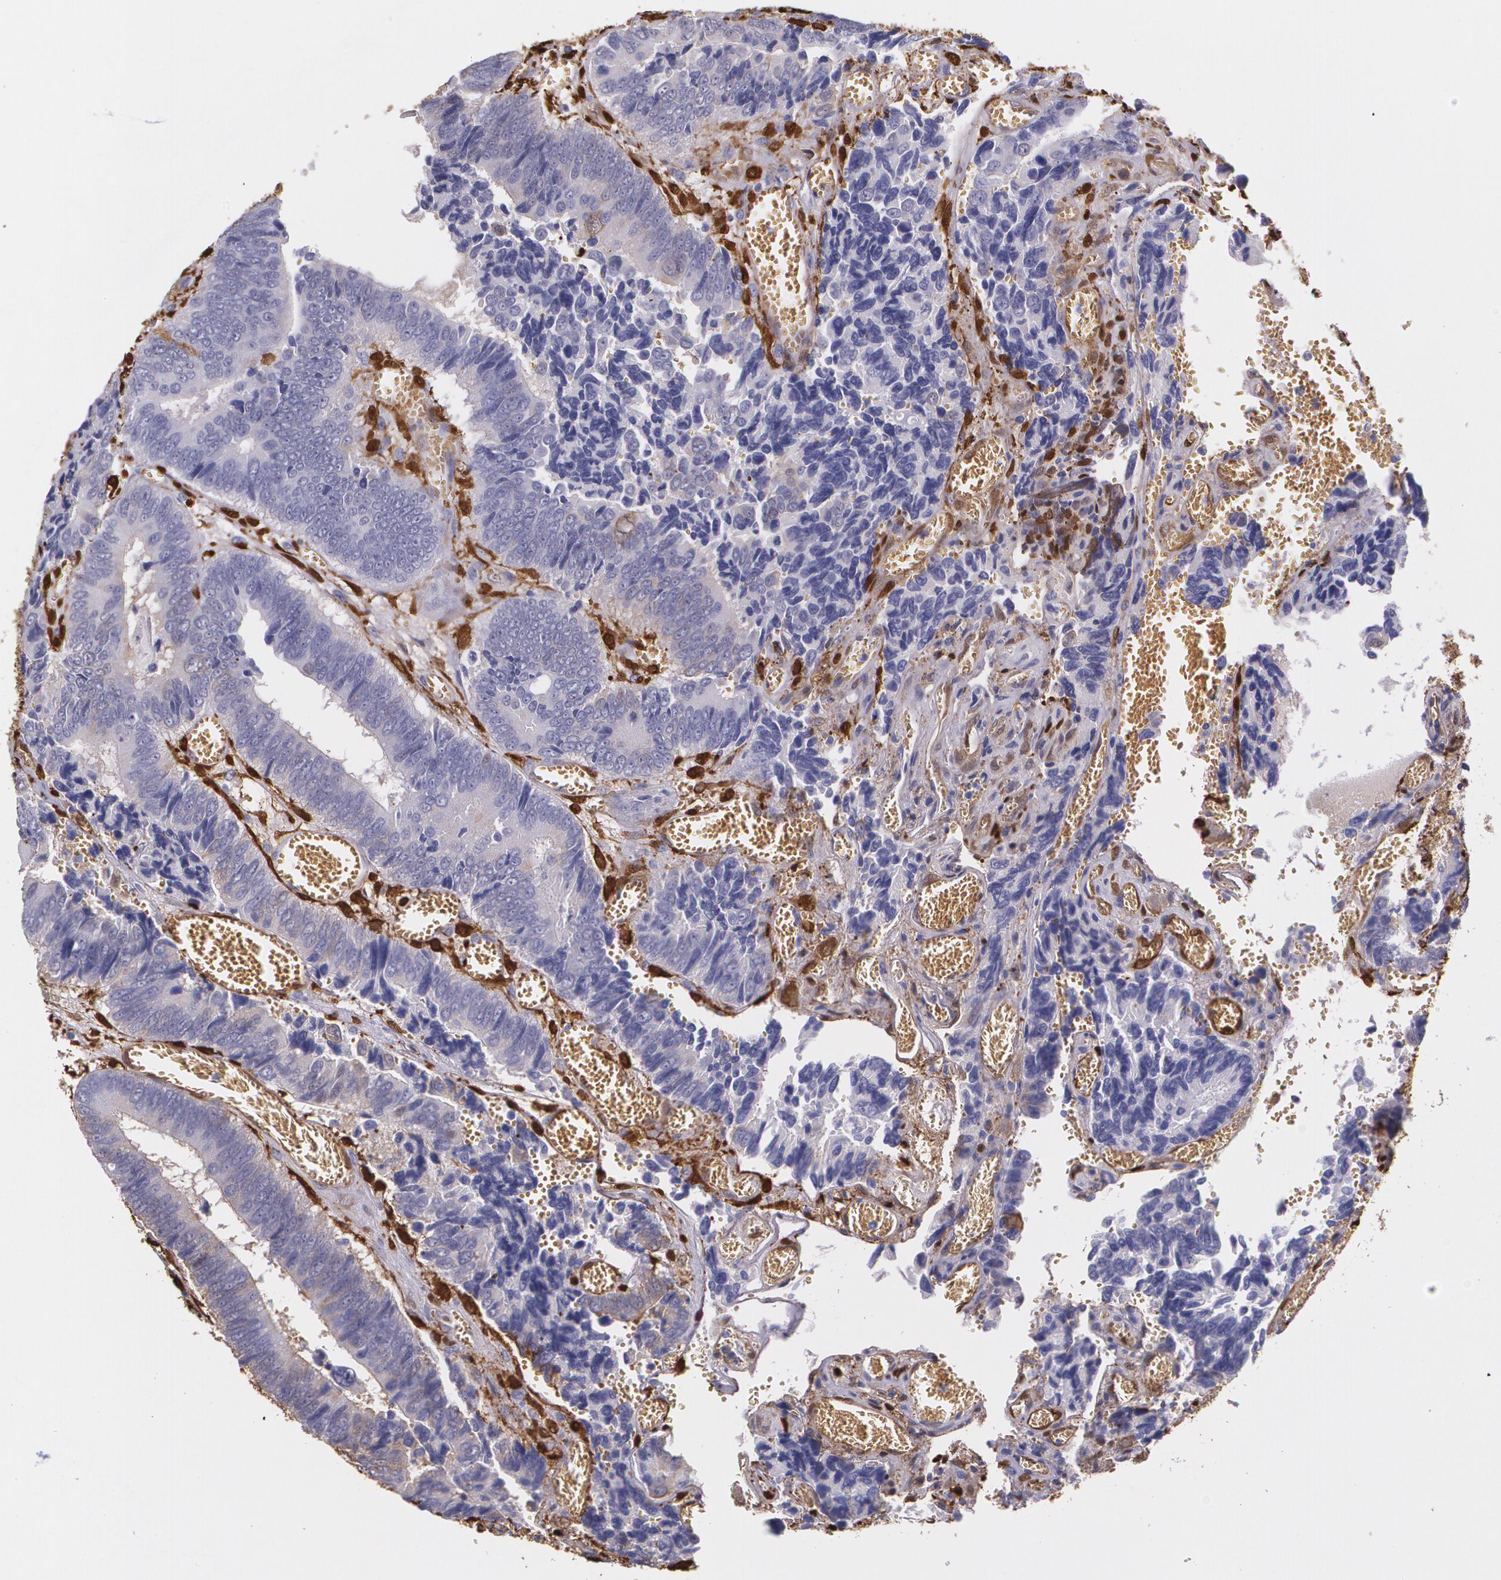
{"staining": {"intensity": "negative", "quantity": "none", "location": "none"}, "tissue": "colorectal cancer", "cell_type": "Tumor cells", "image_type": "cancer", "snomed": [{"axis": "morphology", "description": "Adenocarcinoma, NOS"}, {"axis": "topography", "description": "Colon"}], "caption": "Colorectal cancer (adenocarcinoma) was stained to show a protein in brown. There is no significant positivity in tumor cells.", "gene": "MMP2", "patient": {"sex": "male", "age": 72}}